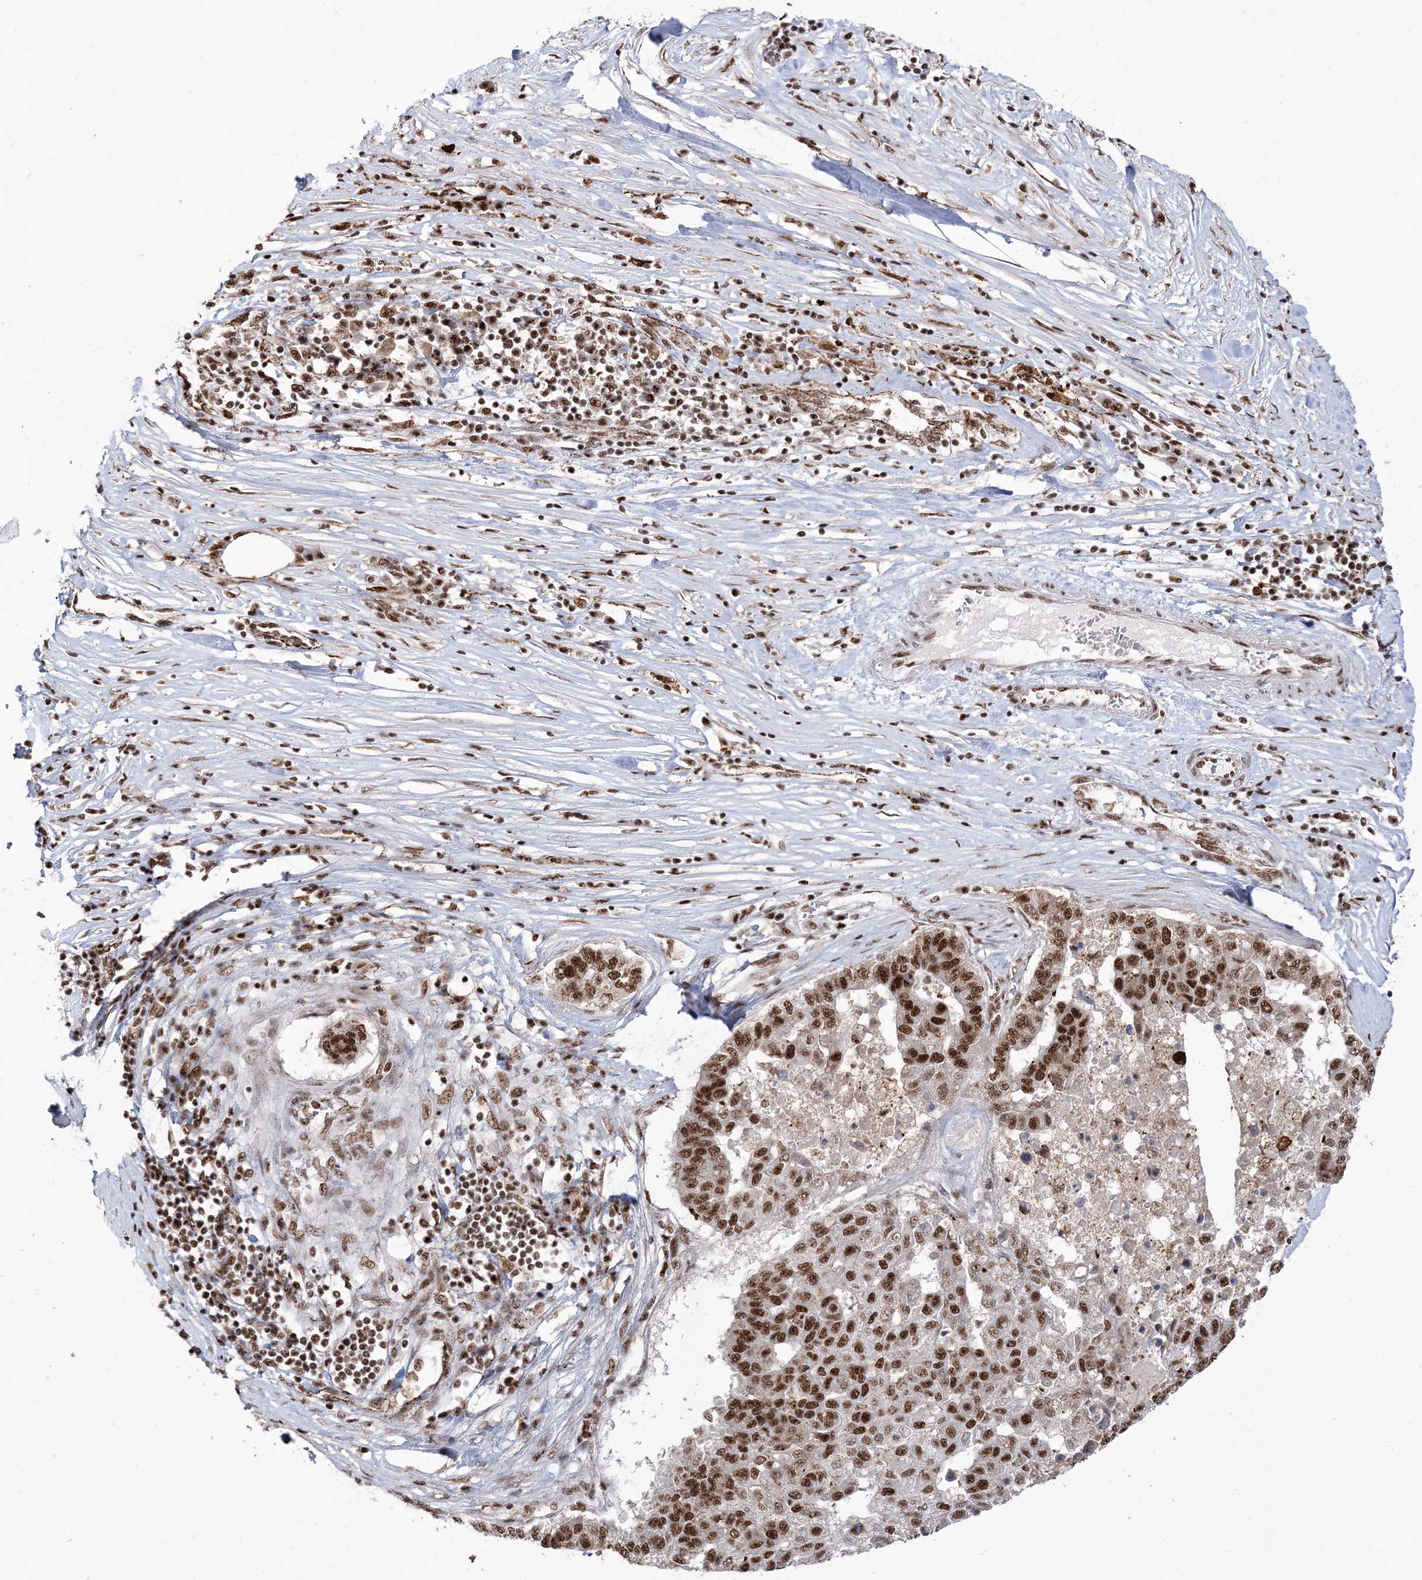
{"staining": {"intensity": "strong", "quantity": ">75%", "location": "nuclear"}, "tissue": "pancreatic cancer", "cell_type": "Tumor cells", "image_type": "cancer", "snomed": [{"axis": "morphology", "description": "Adenocarcinoma, NOS"}, {"axis": "topography", "description": "Pancreas"}], "caption": "Pancreatic cancer (adenocarcinoma) tissue displays strong nuclear positivity in approximately >75% of tumor cells", "gene": "RBM17", "patient": {"sex": "female", "age": 61}}